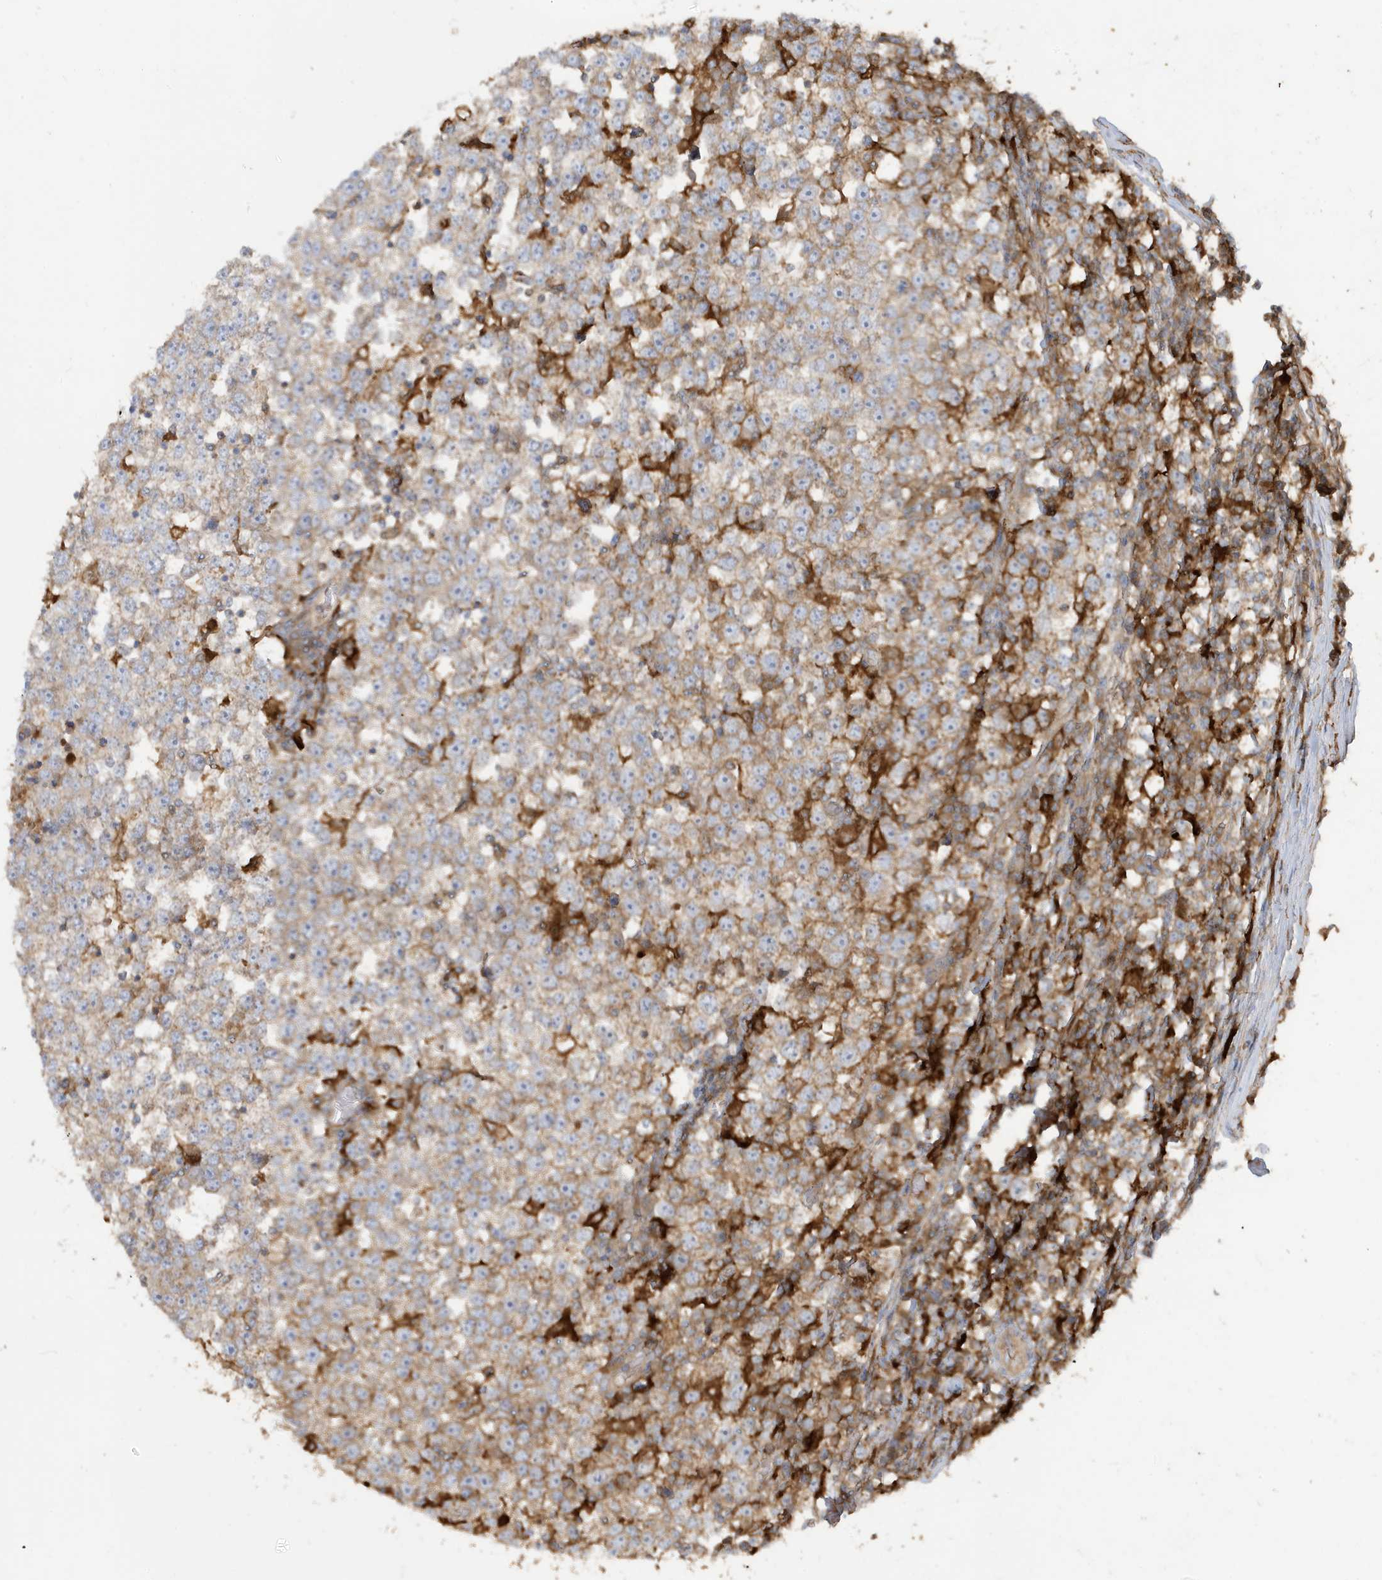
{"staining": {"intensity": "weak", "quantity": "<25%", "location": "cytoplasmic/membranous"}, "tissue": "testis cancer", "cell_type": "Tumor cells", "image_type": "cancer", "snomed": [{"axis": "morphology", "description": "Seminoma, NOS"}, {"axis": "topography", "description": "Testis"}], "caption": "Protein analysis of testis seminoma reveals no significant staining in tumor cells.", "gene": "ABTB1", "patient": {"sex": "male", "age": 65}}